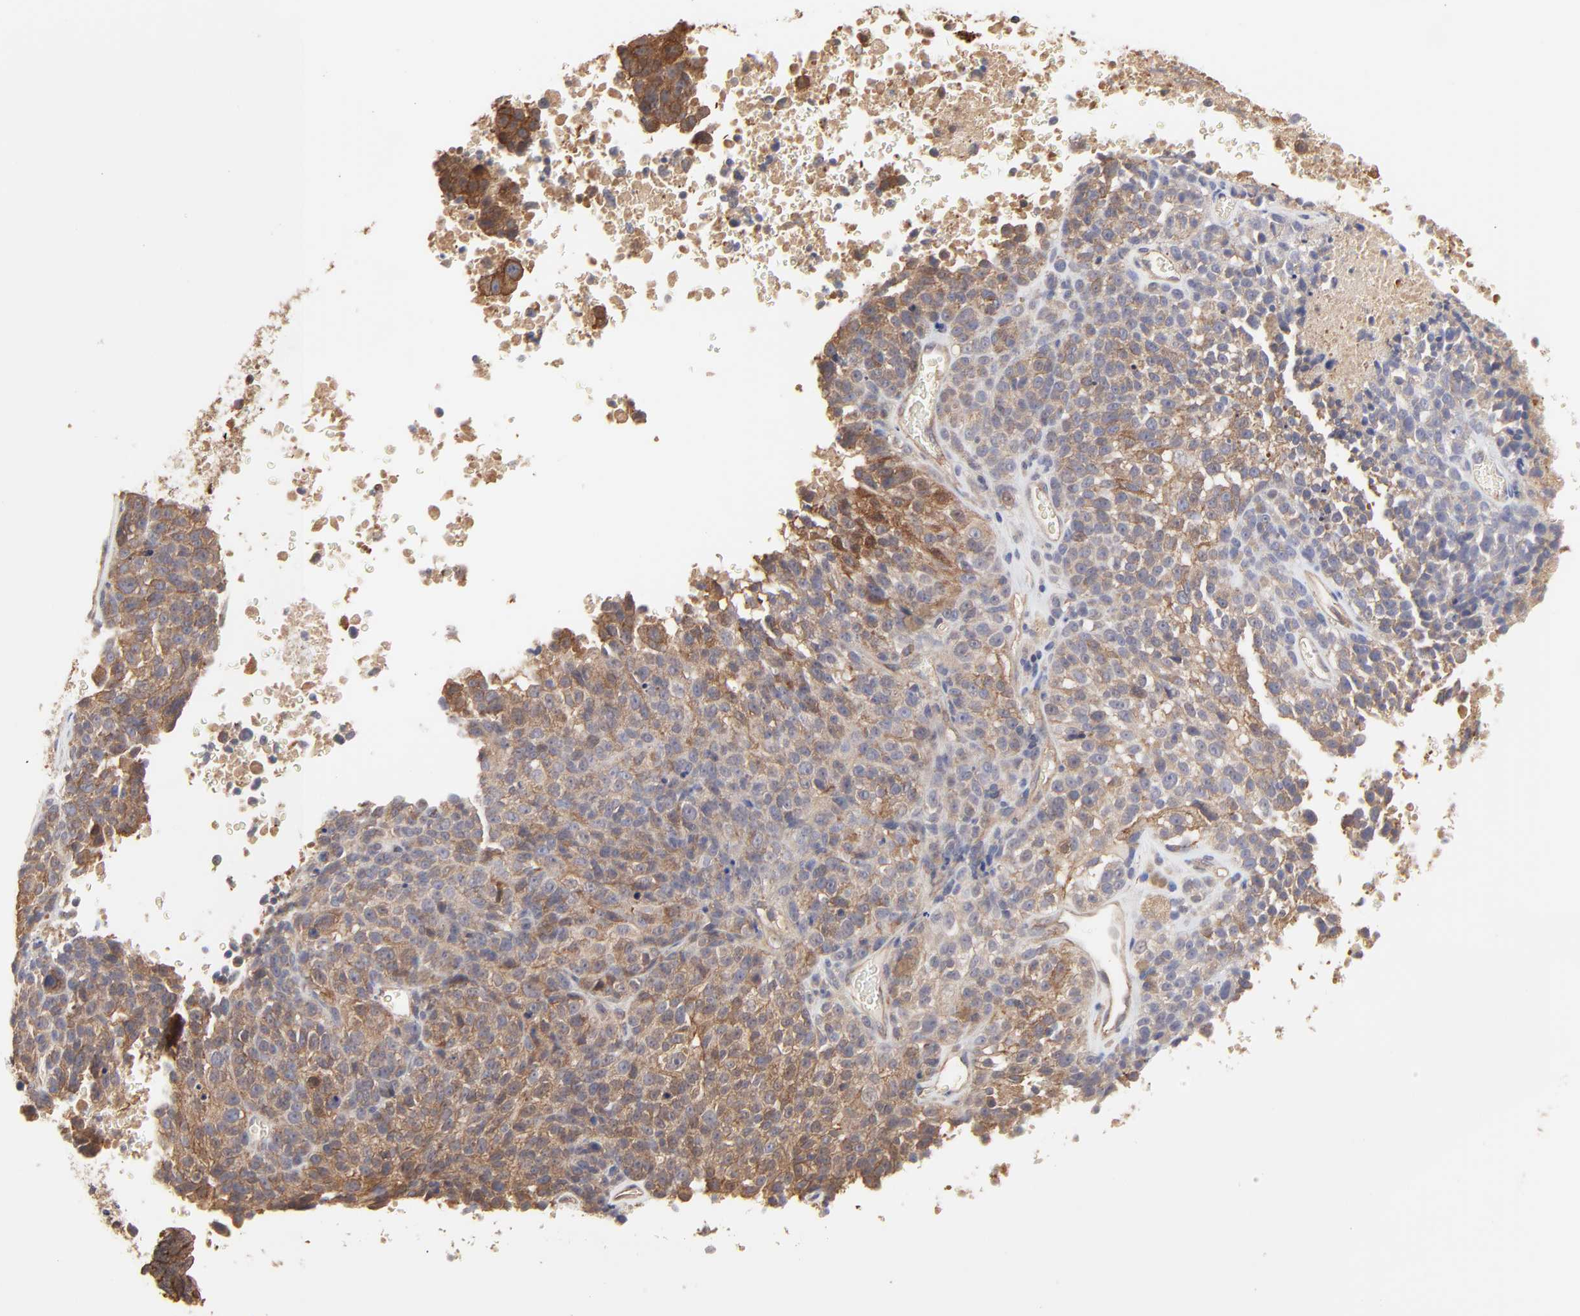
{"staining": {"intensity": "moderate", "quantity": ">75%", "location": "cytoplasmic/membranous"}, "tissue": "melanoma", "cell_type": "Tumor cells", "image_type": "cancer", "snomed": [{"axis": "morphology", "description": "Malignant melanoma, Metastatic site"}, {"axis": "topography", "description": "Cerebral cortex"}], "caption": "Malignant melanoma (metastatic site) stained with DAB (3,3'-diaminobenzidine) immunohistochemistry (IHC) exhibits medium levels of moderate cytoplasmic/membranous expression in approximately >75% of tumor cells.", "gene": "ARMT1", "patient": {"sex": "female", "age": 52}}